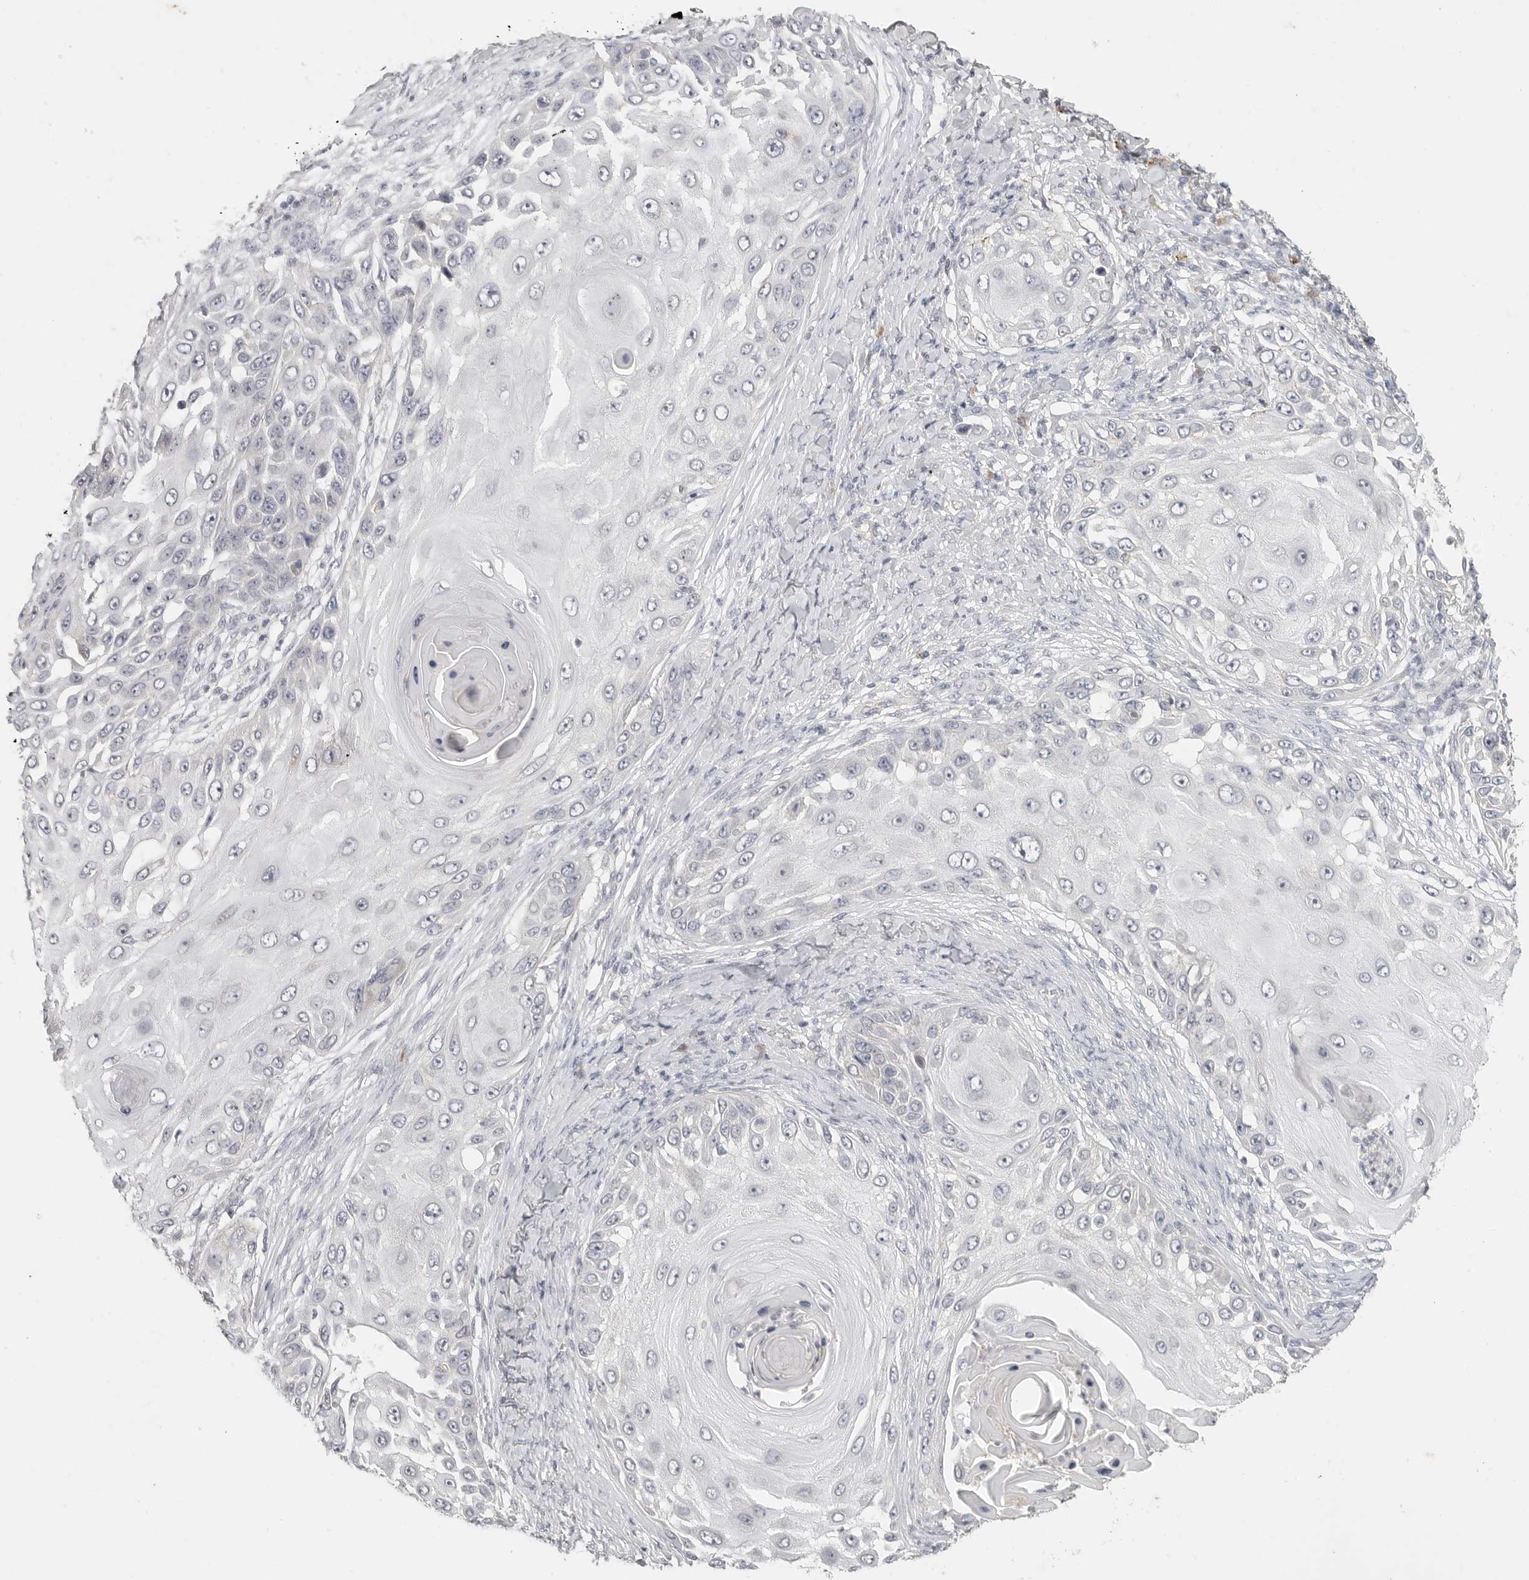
{"staining": {"intensity": "negative", "quantity": "none", "location": "none"}, "tissue": "skin cancer", "cell_type": "Tumor cells", "image_type": "cancer", "snomed": [{"axis": "morphology", "description": "Squamous cell carcinoma, NOS"}, {"axis": "topography", "description": "Skin"}], "caption": "Immunohistochemical staining of human skin cancer shows no significant positivity in tumor cells.", "gene": "SLC25A36", "patient": {"sex": "female", "age": 44}}